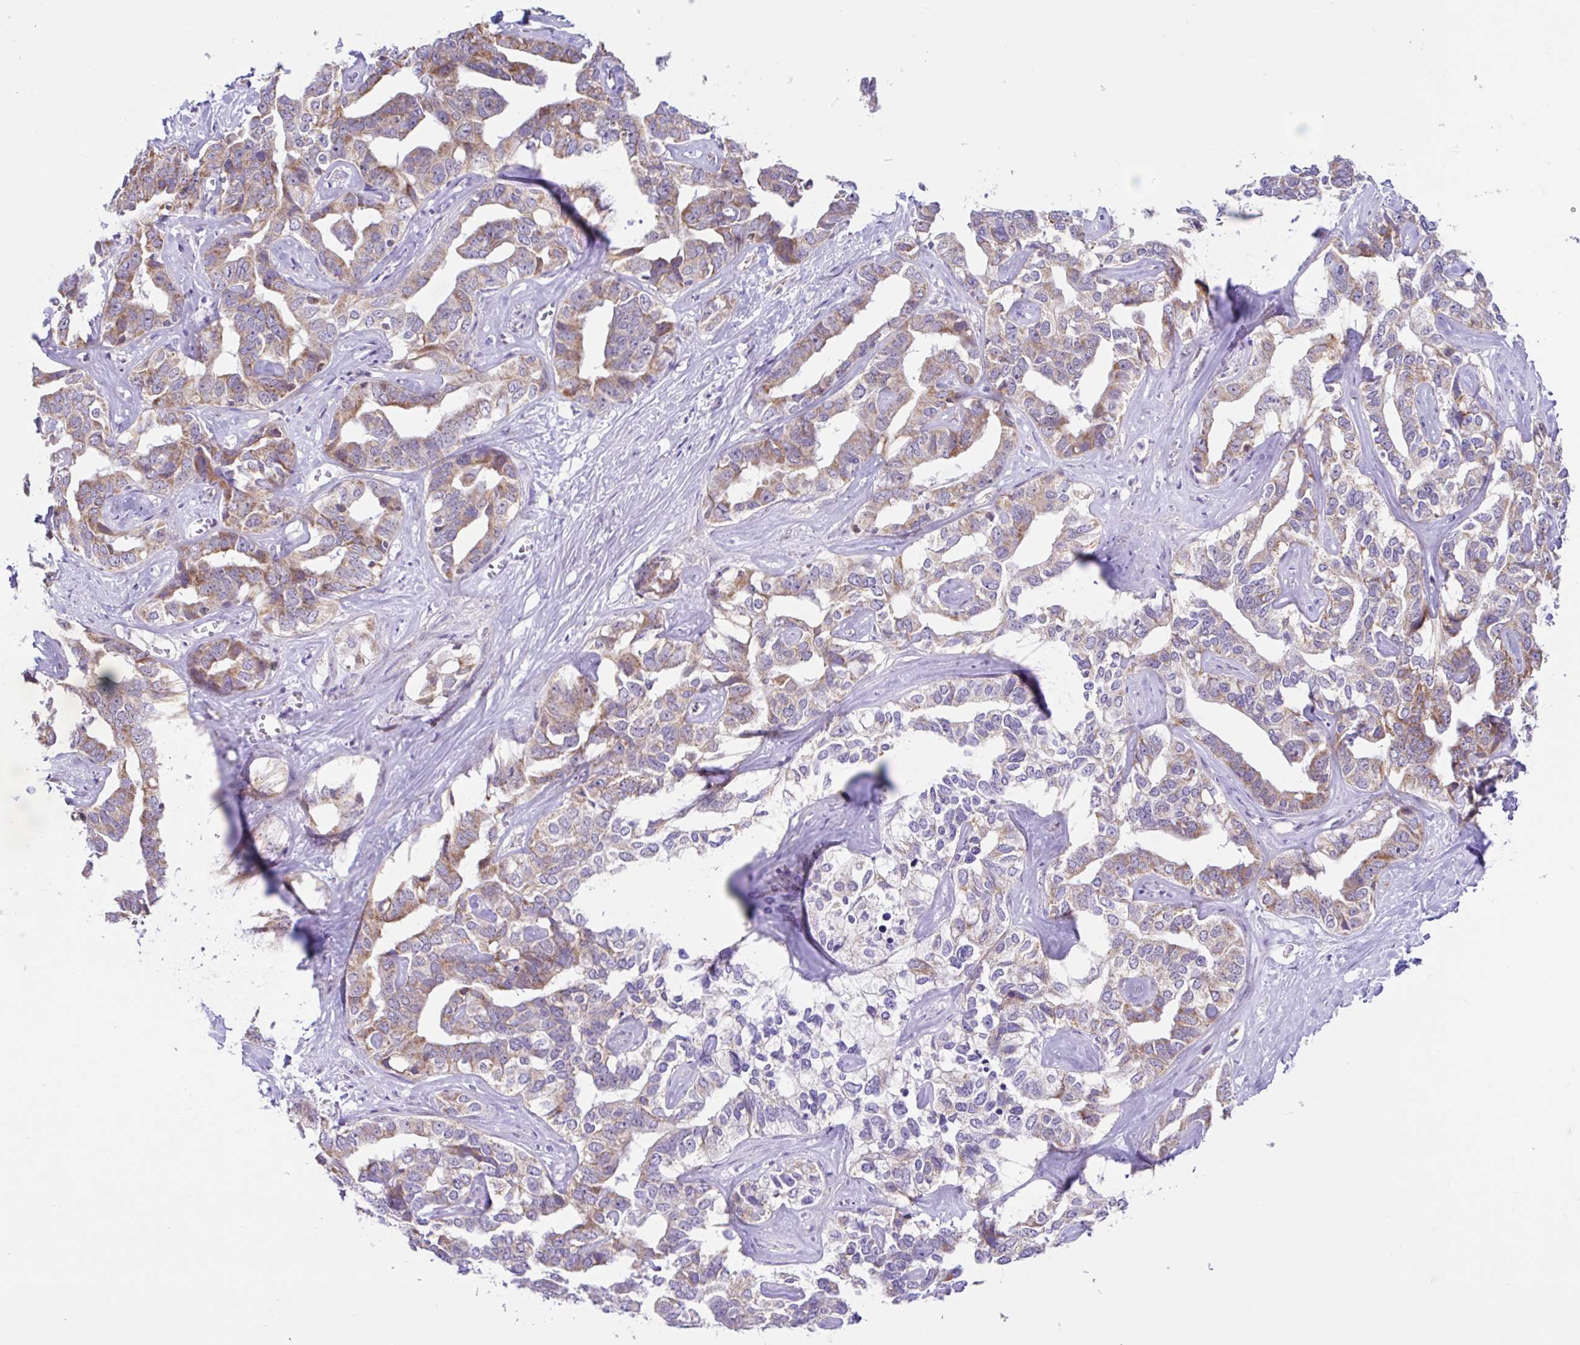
{"staining": {"intensity": "weak", "quantity": ">75%", "location": "cytoplasmic/membranous"}, "tissue": "liver cancer", "cell_type": "Tumor cells", "image_type": "cancer", "snomed": [{"axis": "morphology", "description": "Cholangiocarcinoma"}, {"axis": "topography", "description": "Liver"}], "caption": "IHC histopathology image of neoplastic tissue: liver cancer stained using immunohistochemistry (IHC) shows low levels of weak protein expression localized specifically in the cytoplasmic/membranous of tumor cells, appearing as a cytoplasmic/membranous brown color.", "gene": "NDUFS2", "patient": {"sex": "male", "age": 59}}